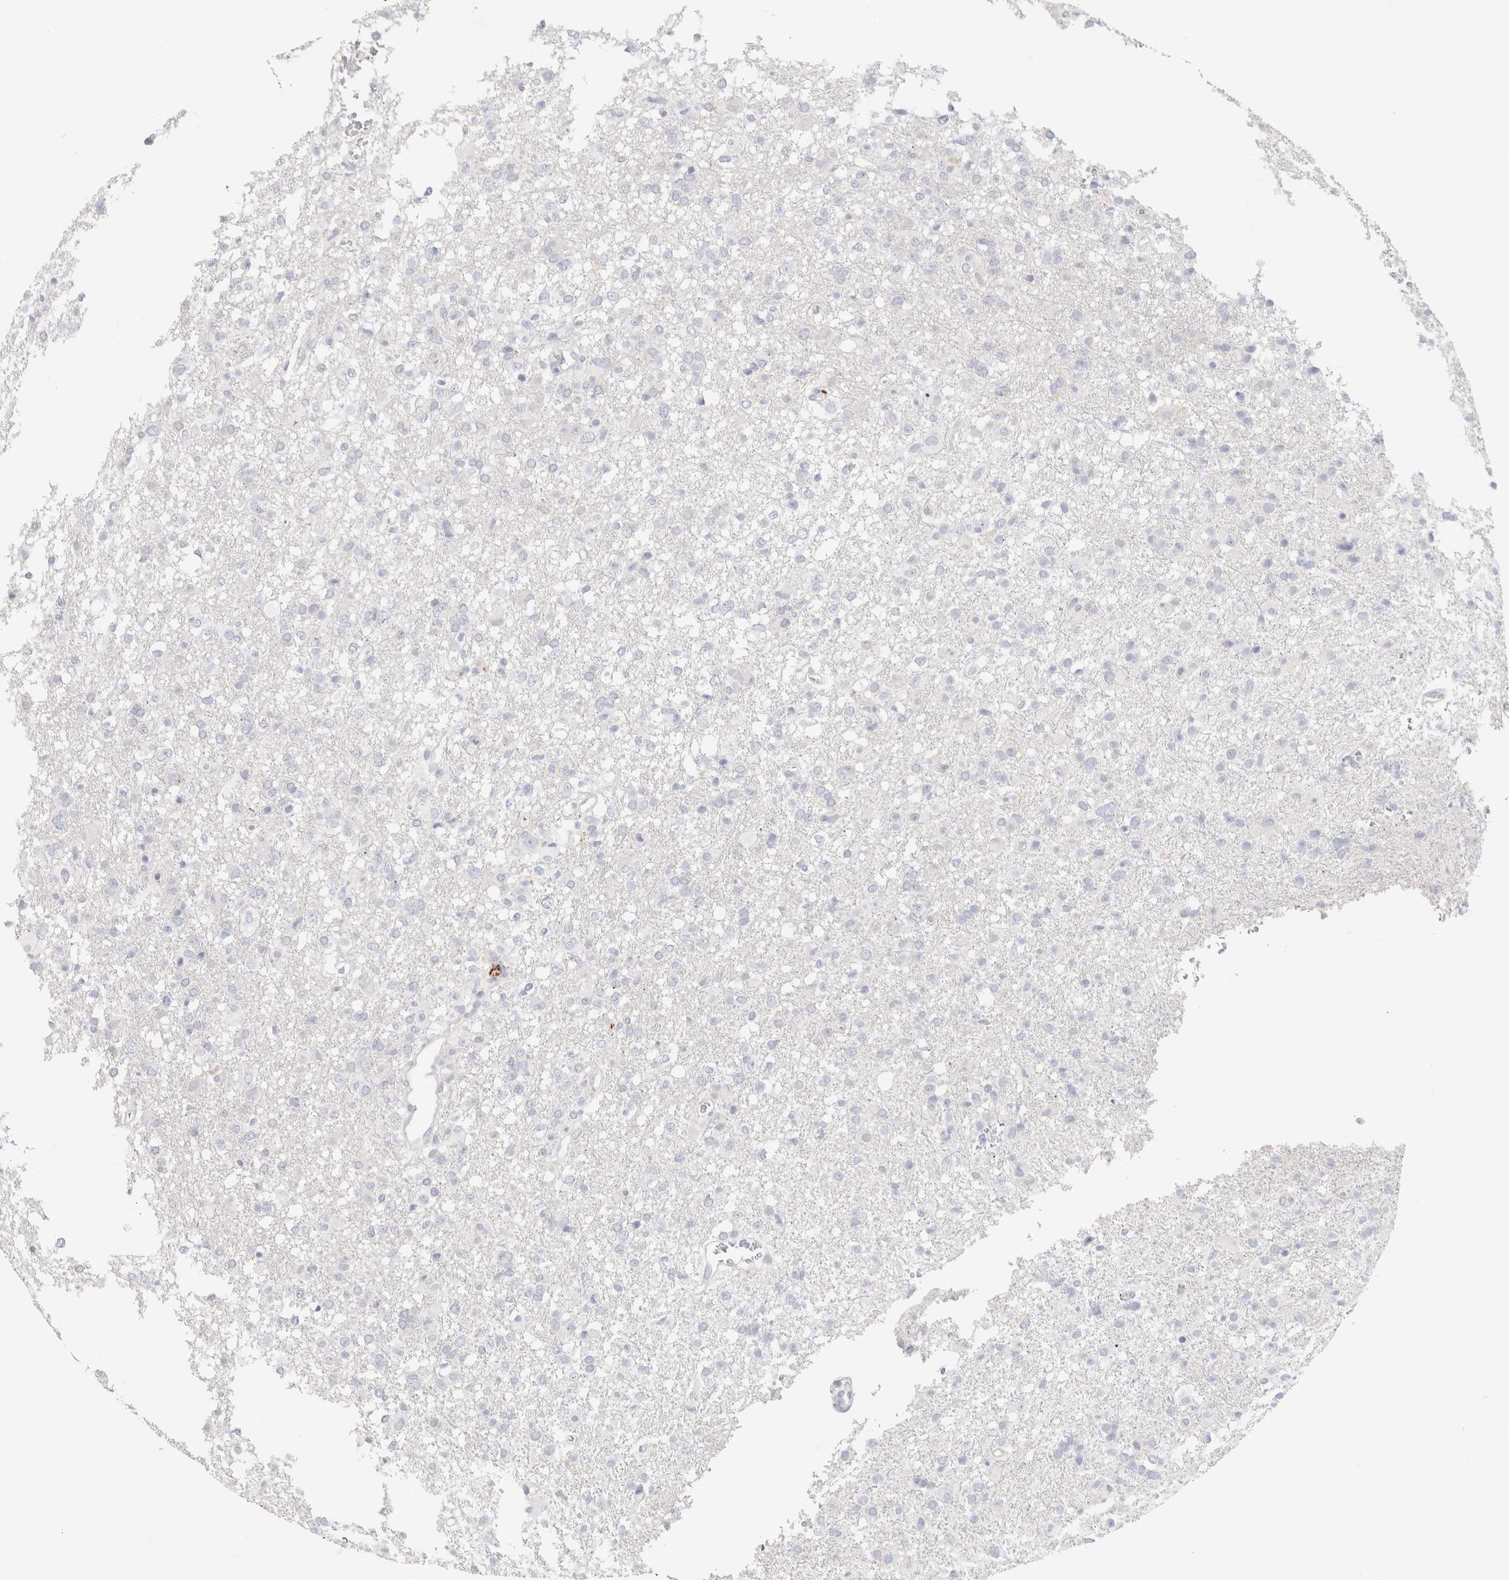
{"staining": {"intensity": "negative", "quantity": "none", "location": "none"}, "tissue": "glioma", "cell_type": "Tumor cells", "image_type": "cancer", "snomed": [{"axis": "morphology", "description": "Glioma, malignant, High grade"}, {"axis": "topography", "description": "Brain"}], "caption": "An IHC micrograph of glioma is shown. There is no staining in tumor cells of glioma.", "gene": "AFP", "patient": {"sex": "female", "age": 57}}